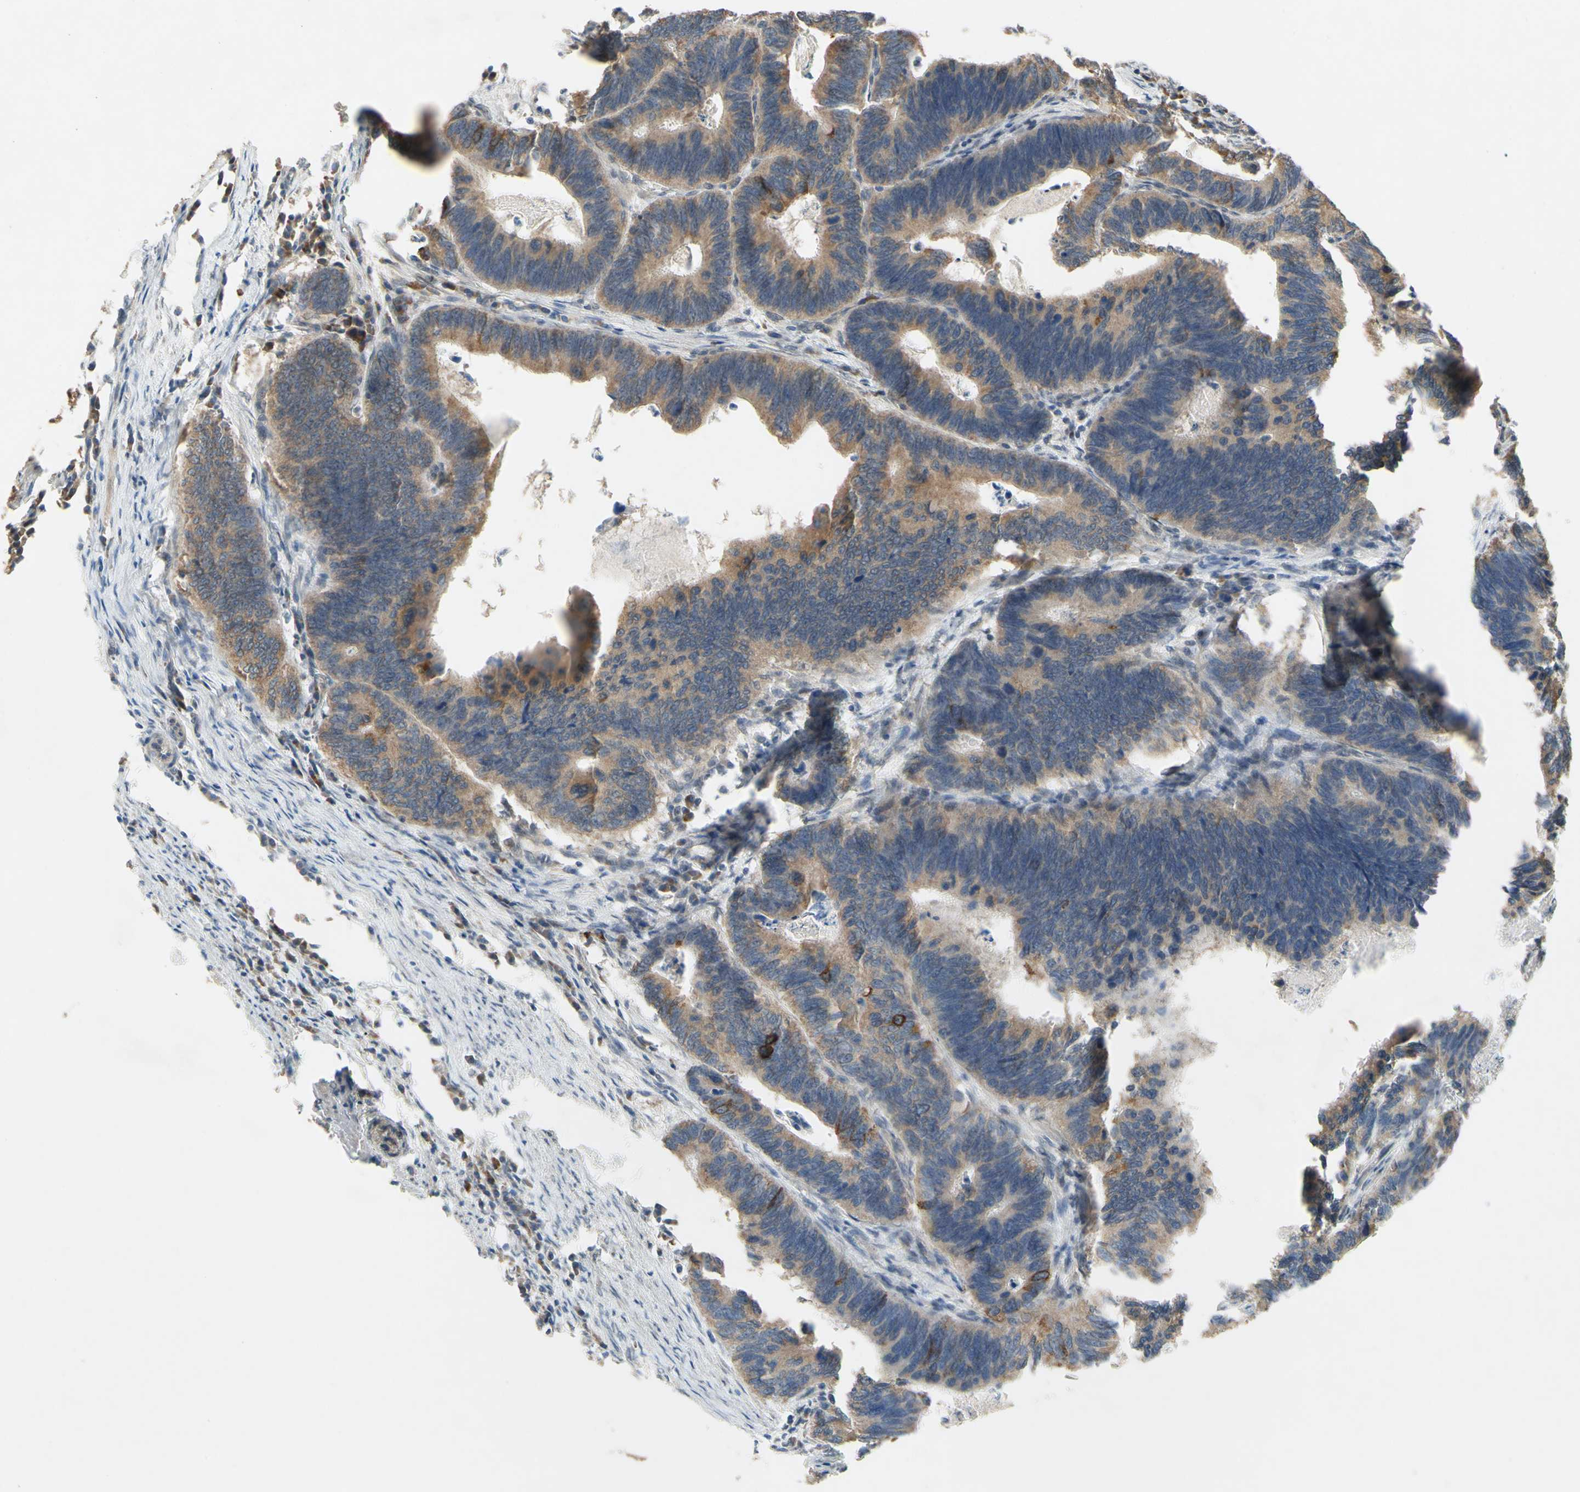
{"staining": {"intensity": "moderate", "quantity": ">75%", "location": "cytoplasmic/membranous"}, "tissue": "colorectal cancer", "cell_type": "Tumor cells", "image_type": "cancer", "snomed": [{"axis": "morphology", "description": "Adenocarcinoma, NOS"}, {"axis": "topography", "description": "Colon"}], "caption": "Brown immunohistochemical staining in adenocarcinoma (colorectal) reveals moderate cytoplasmic/membranous staining in about >75% of tumor cells.", "gene": "CD164", "patient": {"sex": "male", "age": 72}}